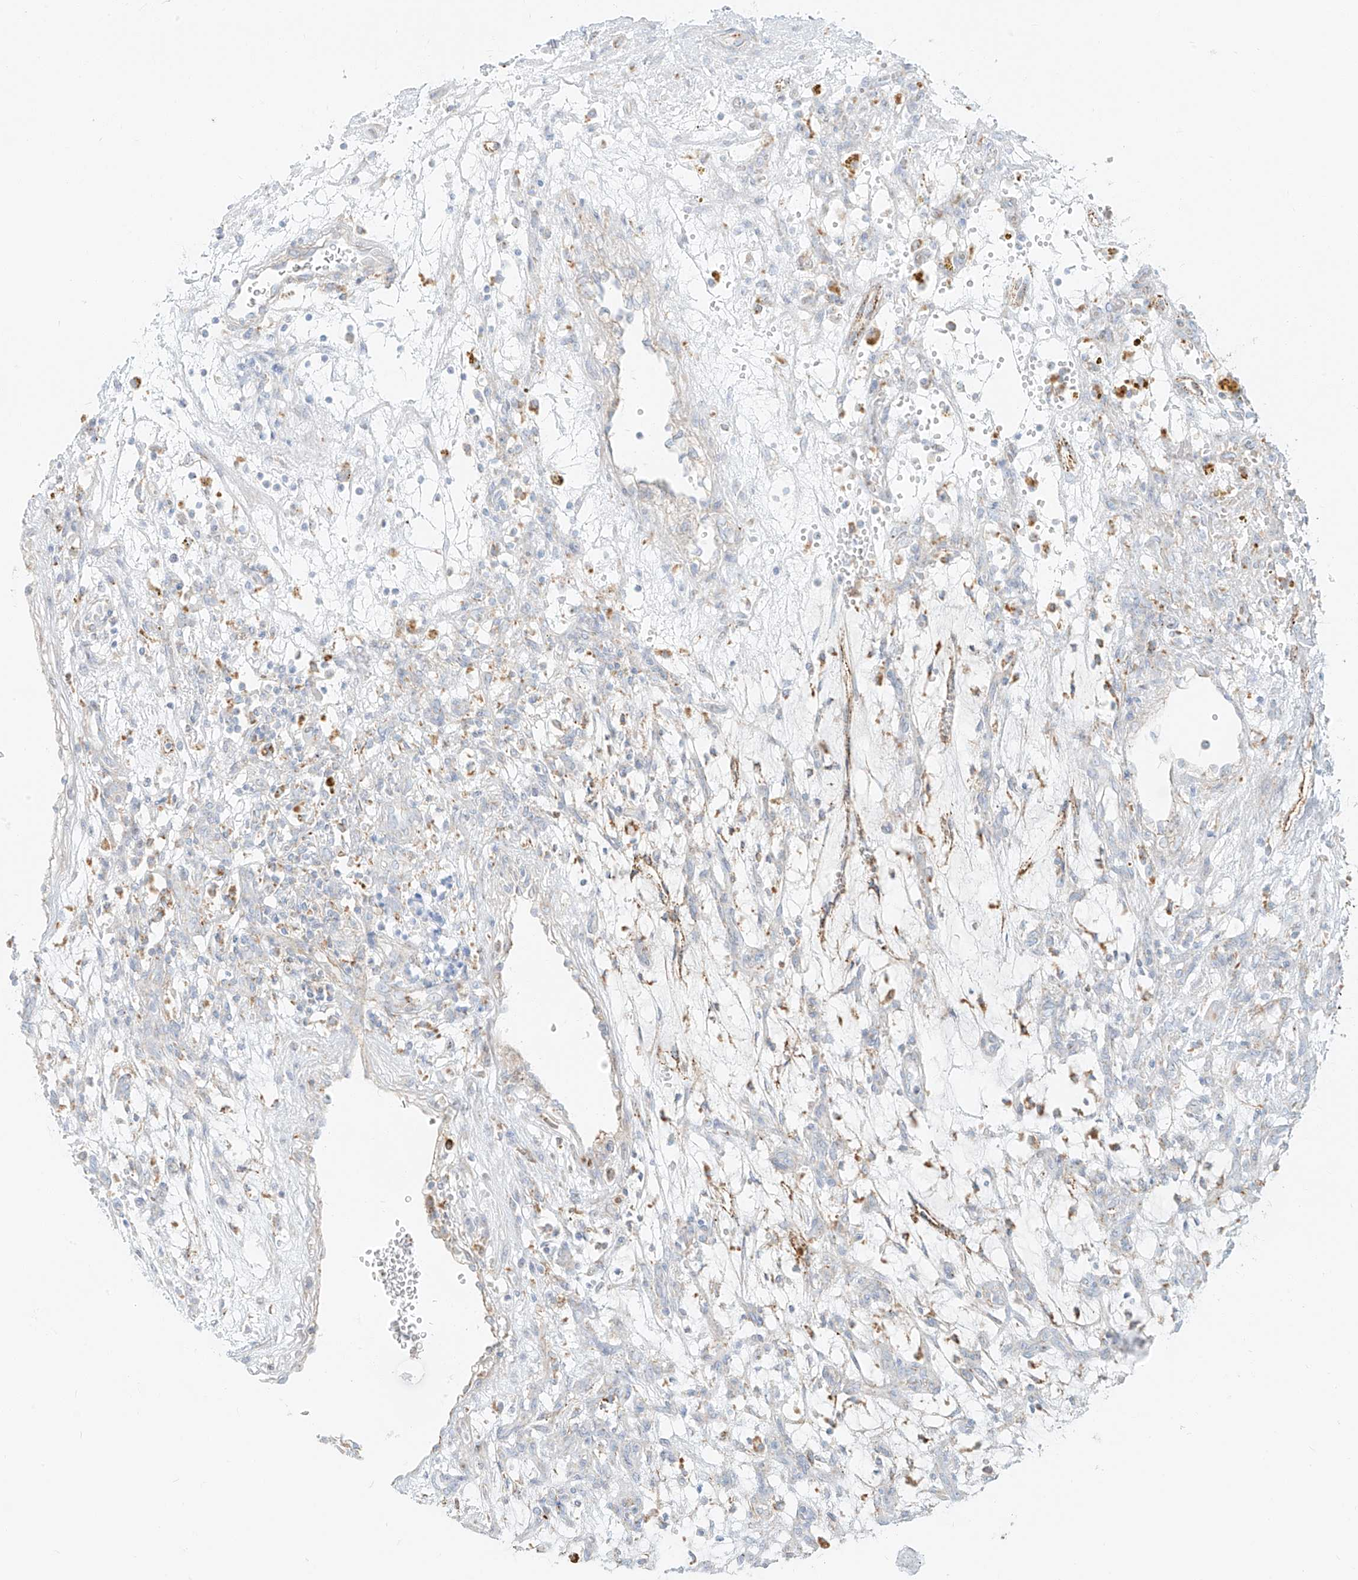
{"staining": {"intensity": "moderate", "quantity": "<25%", "location": "cytoplasmic/membranous"}, "tissue": "renal cancer", "cell_type": "Tumor cells", "image_type": "cancer", "snomed": [{"axis": "morphology", "description": "Adenocarcinoma, NOS"}, {"axis": "topography", "description": "Kidney"}], "caption": "Brown immunohistochemical staining in renal cancer reveals moderate cytoplasmic/membranous expression in approximately <25% of tumor cells.", "gene": "SLC35F6", "patient": {"sex": "female", "age": 57}}